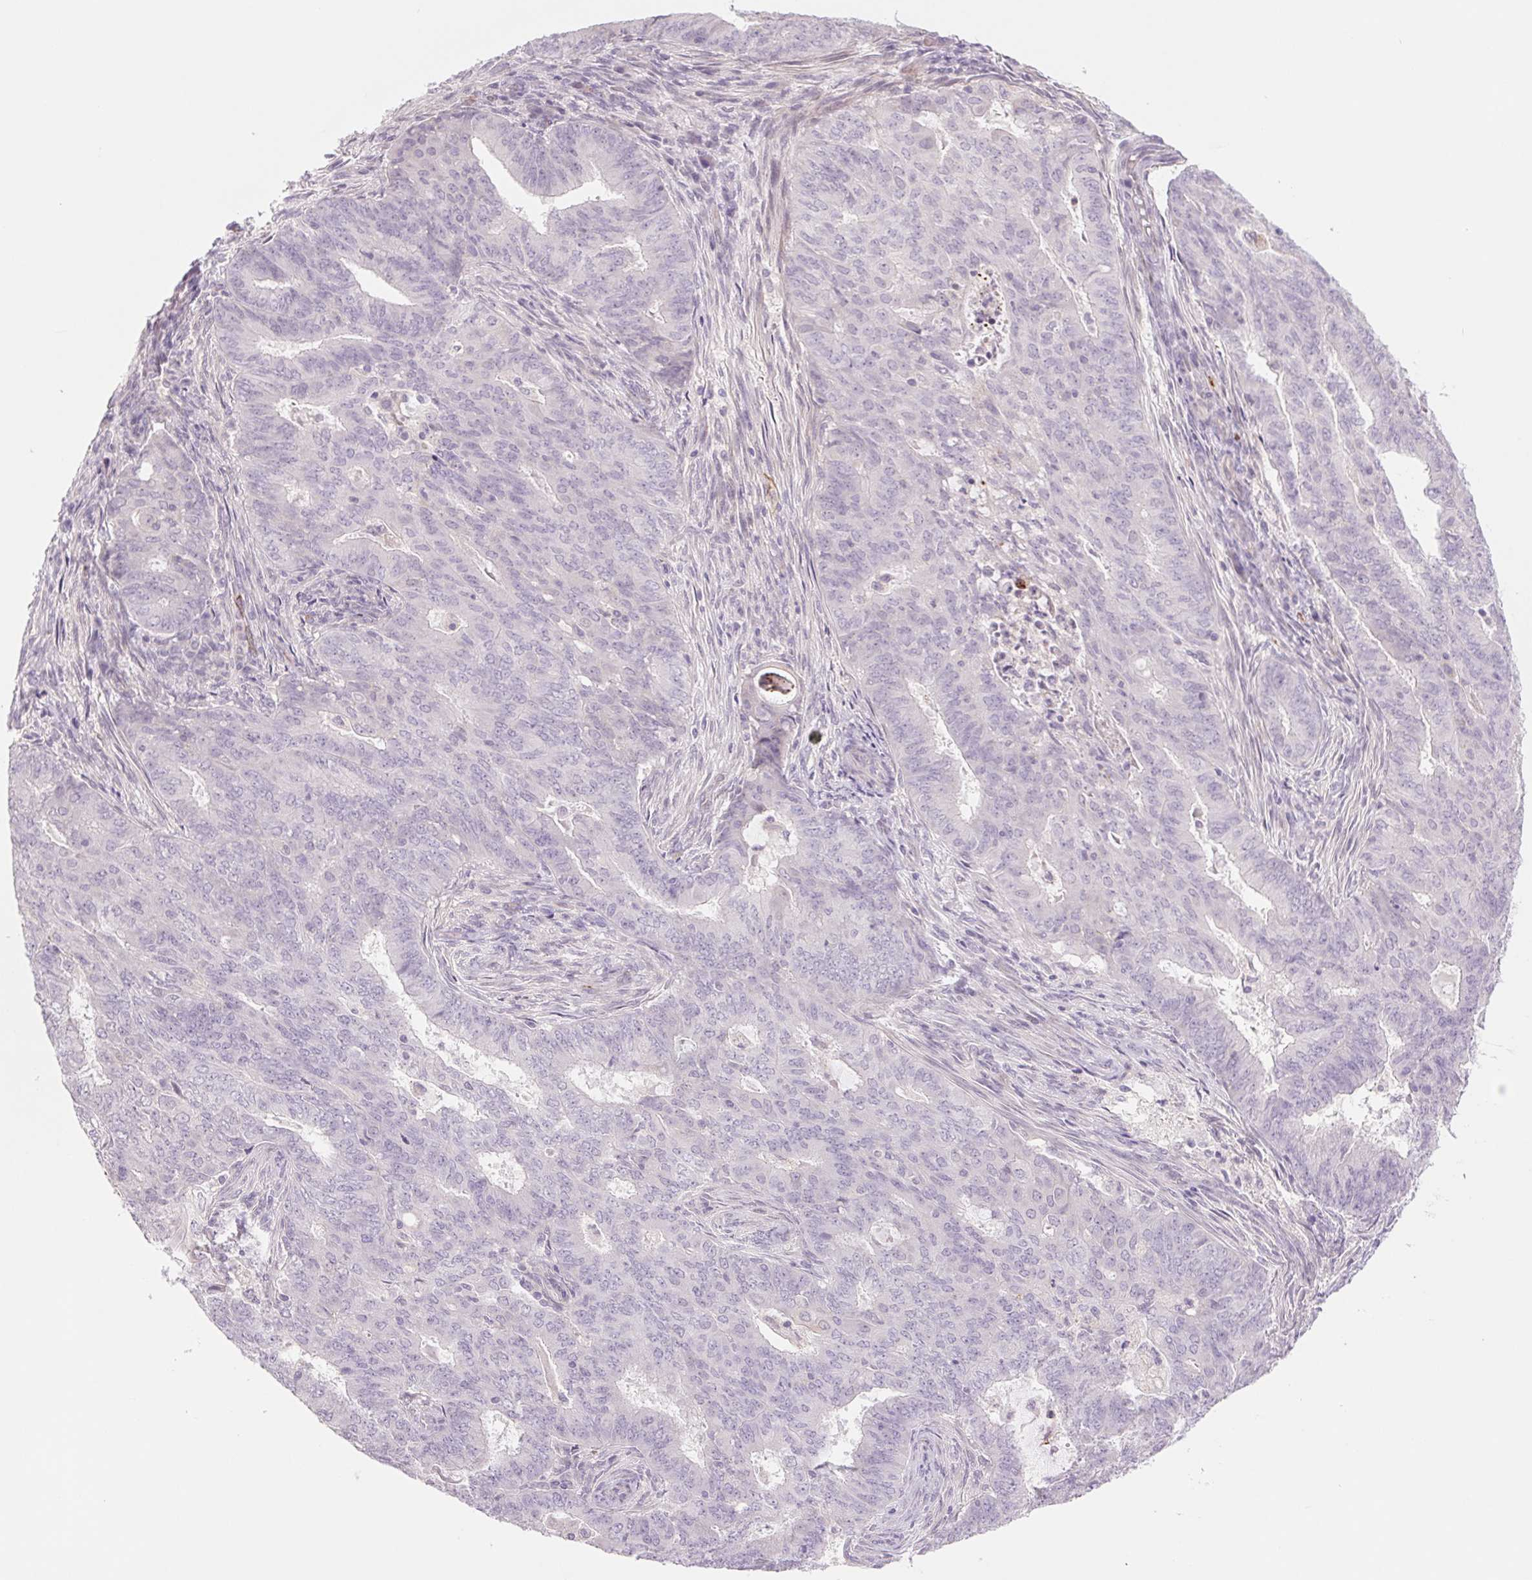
{"staining": {"intensity": "negative", "quantity": "none", "location": "none"}, "tissue": "endometrial cancer", "cell_type": "Tumor cells", "image_type": "cancer", "snomed": [{"axis": "morphology", "description": "Adenocarcinoma, NOS"}, {"axis": "topography", "description": "Endometrium"}], "caption": "This photomicrograph is of endometrial adenocarcinoma stained with immunohistochemistry (IHC) to label a protein in brown with the nuclei are counter-stained blue. There is no positivity in tumor cells. The staining is performed using DAB (3,3'-diaminobenzidine) brown chromogen with nuclei counter-stained in using hematoxylin.", "gene": "MS4A13", "patient": {"sex": "female", "age": 62}}